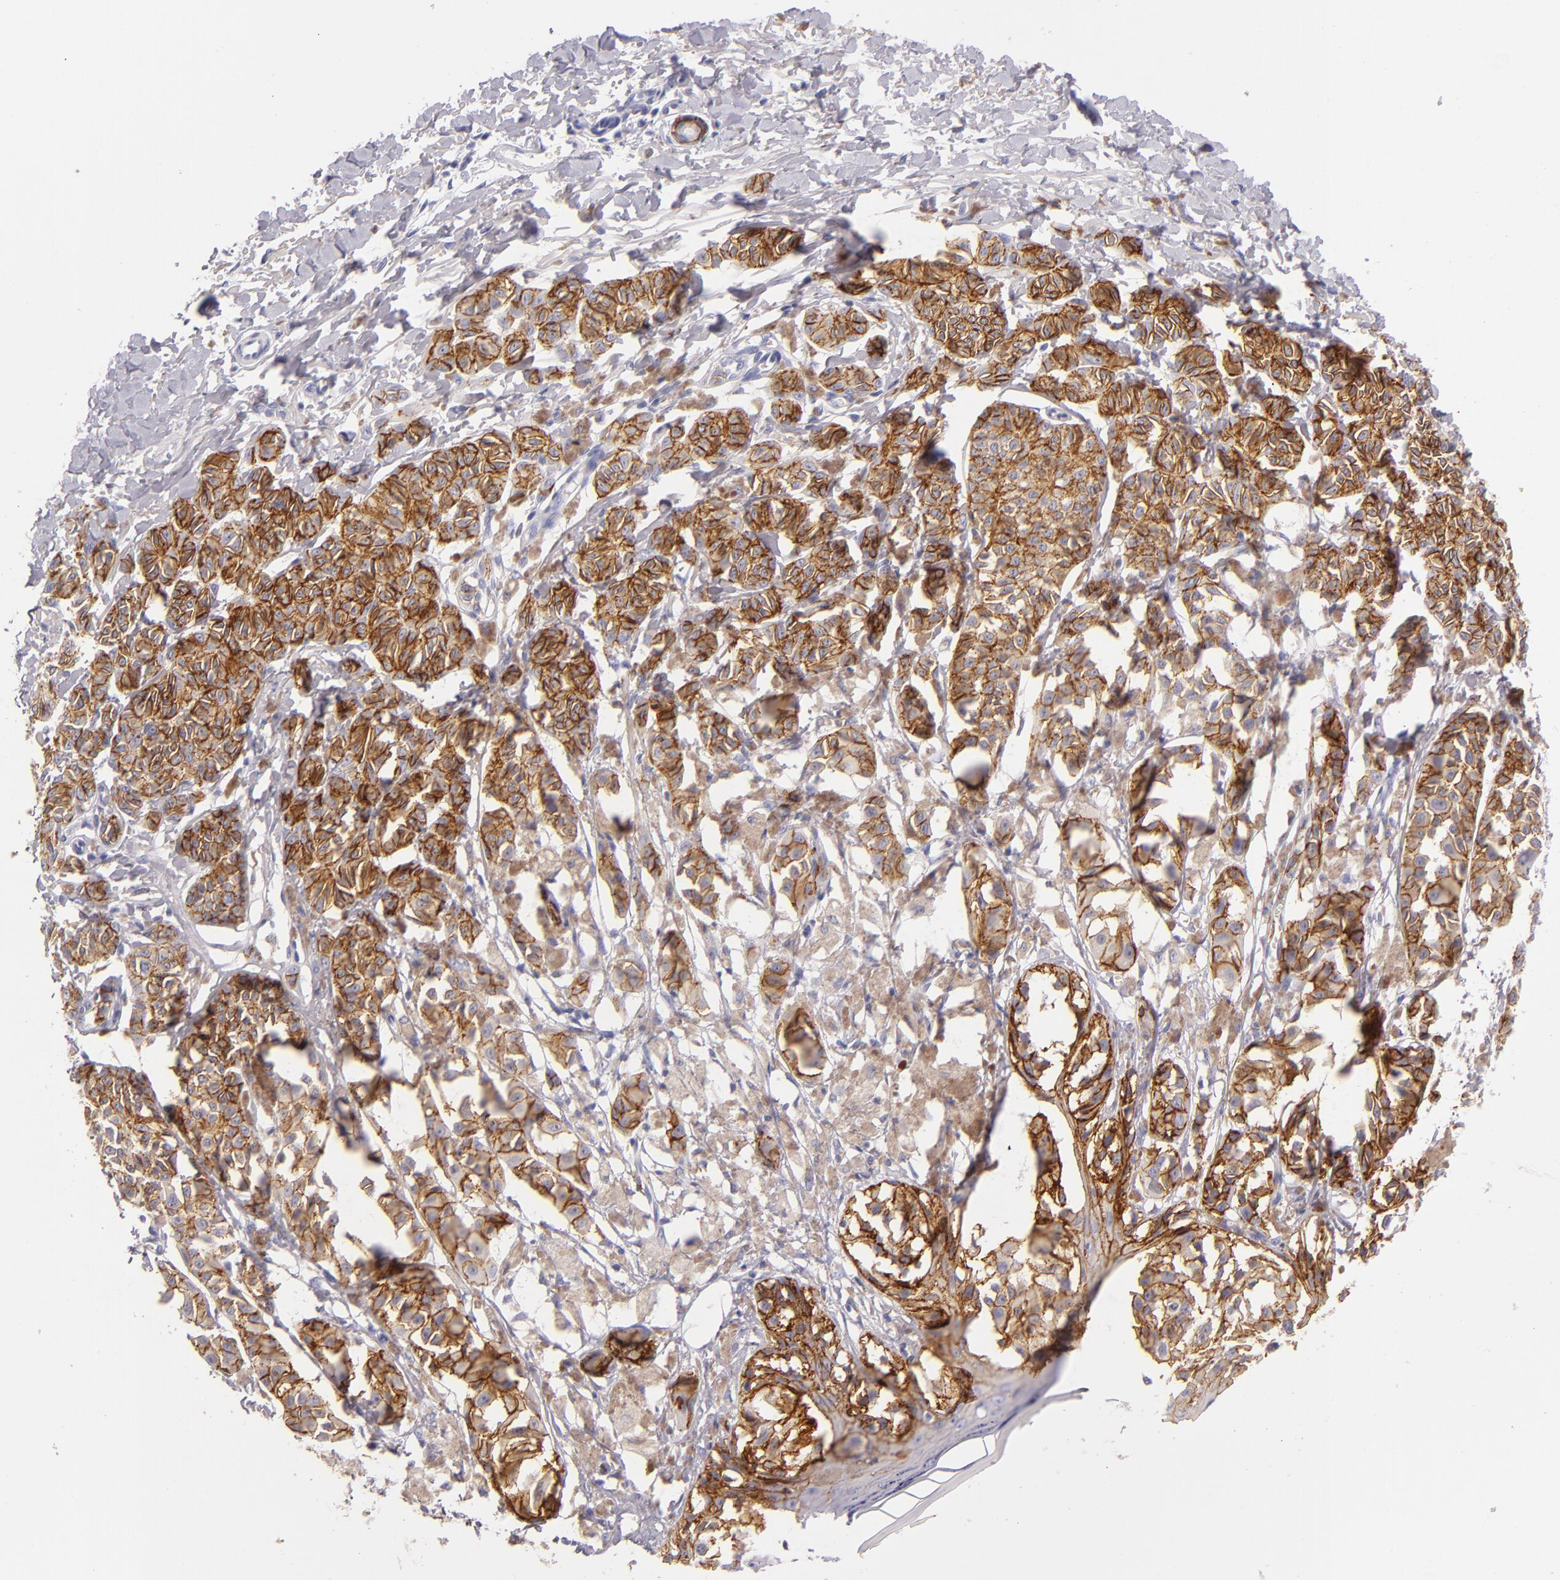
{"staining": {"intensity": "strong", "quantity": ">75%", "location": "cytoplasmic/membranous"}, "tissue": "melanoma", "cell_type": "Tumor cells", "image_type": "cancer", "snomed": [{"axis": "morphology", "description": "Malignant melanoma, NOS"}, {"axis": "topography", "description": "Skin"}], "caption": "IHC of melanoma reveals high levels of strong cytoplasmic/membranous staining in approximately >75% of tumor cells. The protein of interest is stained brown, and the nuclei are stained in blue (DAB IHC with brightfield microscopy, high magnification).", "gene": "CDH3", "patient": {"sex": "male", "age": 76}}